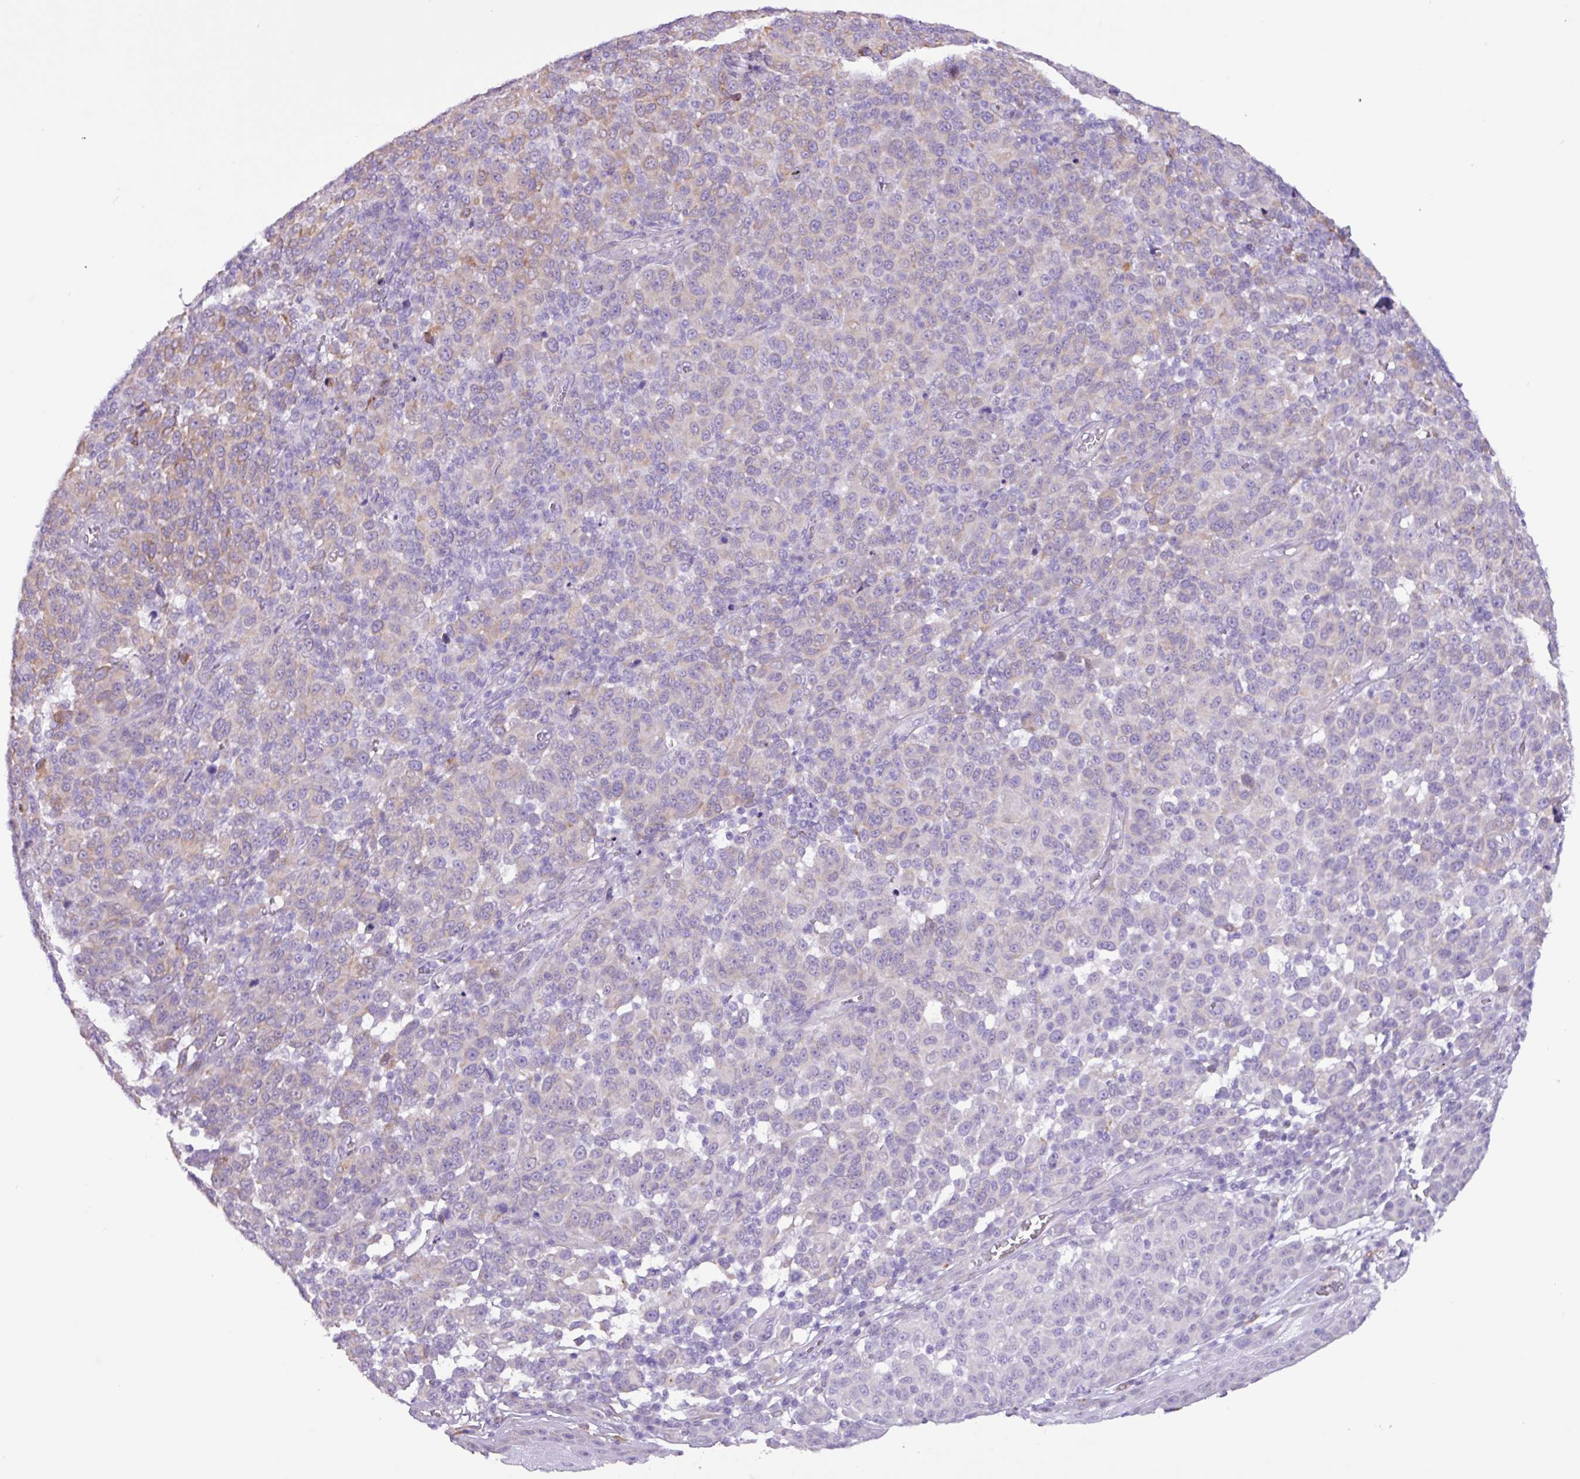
{"staining": {"intensity": "weak", "quantity": "<25%", "location": "cytoplasmic/membranous"}, "tissue": "melanoma", "cell_type": "Tumor cells", "image_type": "cancer", "snomed": [{"axis": "morphology", "description": "Malignant melanoma, NOS"}, {"axis": "topography", "description": "Skin"}], "caption": "IHC of human melanoma demonstrates no positivity in tumor cells.", "gene": "SLC38A1", "patient": {"sex": "male", "age": 49}}